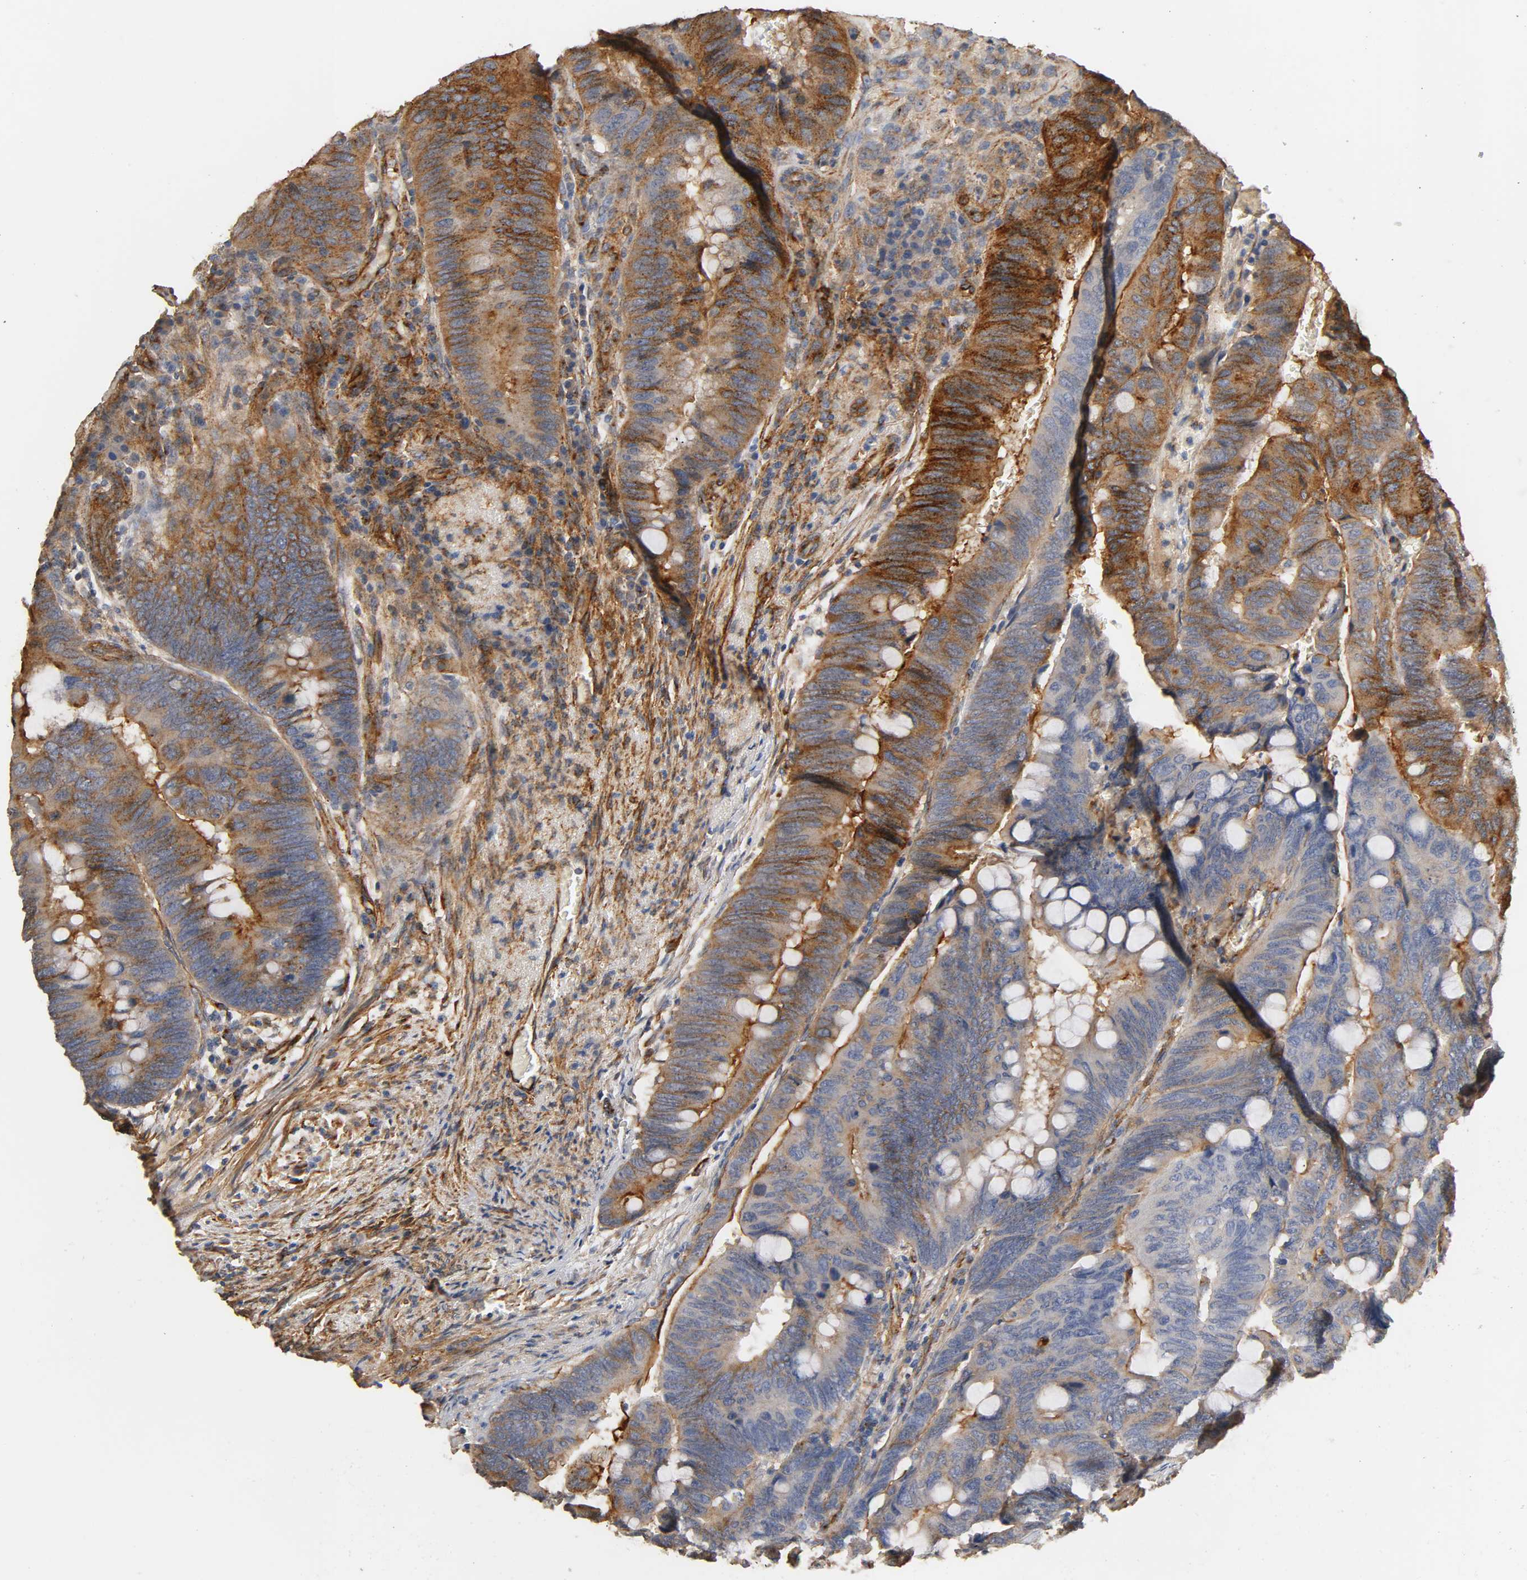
{"staining": {"intensity": "strong", "quantity": "25%-75%", "location": "cytoplasmic/membranous"}, "tissue": "colorectal cancer", "cell_type": "Tumor cells", "image_type": "cancer", "snomed": [{"axis": "morphology", "description": "Normal tissue, NOS"}, {"axis": "morphology", "description": "Adenocarcinoma, NOS"}, {"axis": "topography", "description": "Rectum"}, {"axis": "topography", "description": "Peripheral nerve tissue"}], "caption": "Immunohistochemical staining of colorectal cancer (adenocarcinoma) displays strong cytoplasmic/membranous protein positivity in approximately 25%-75% of tumor cells.", "gene": "IFITM3", "patient": {"sex": "male", "age": 92}}